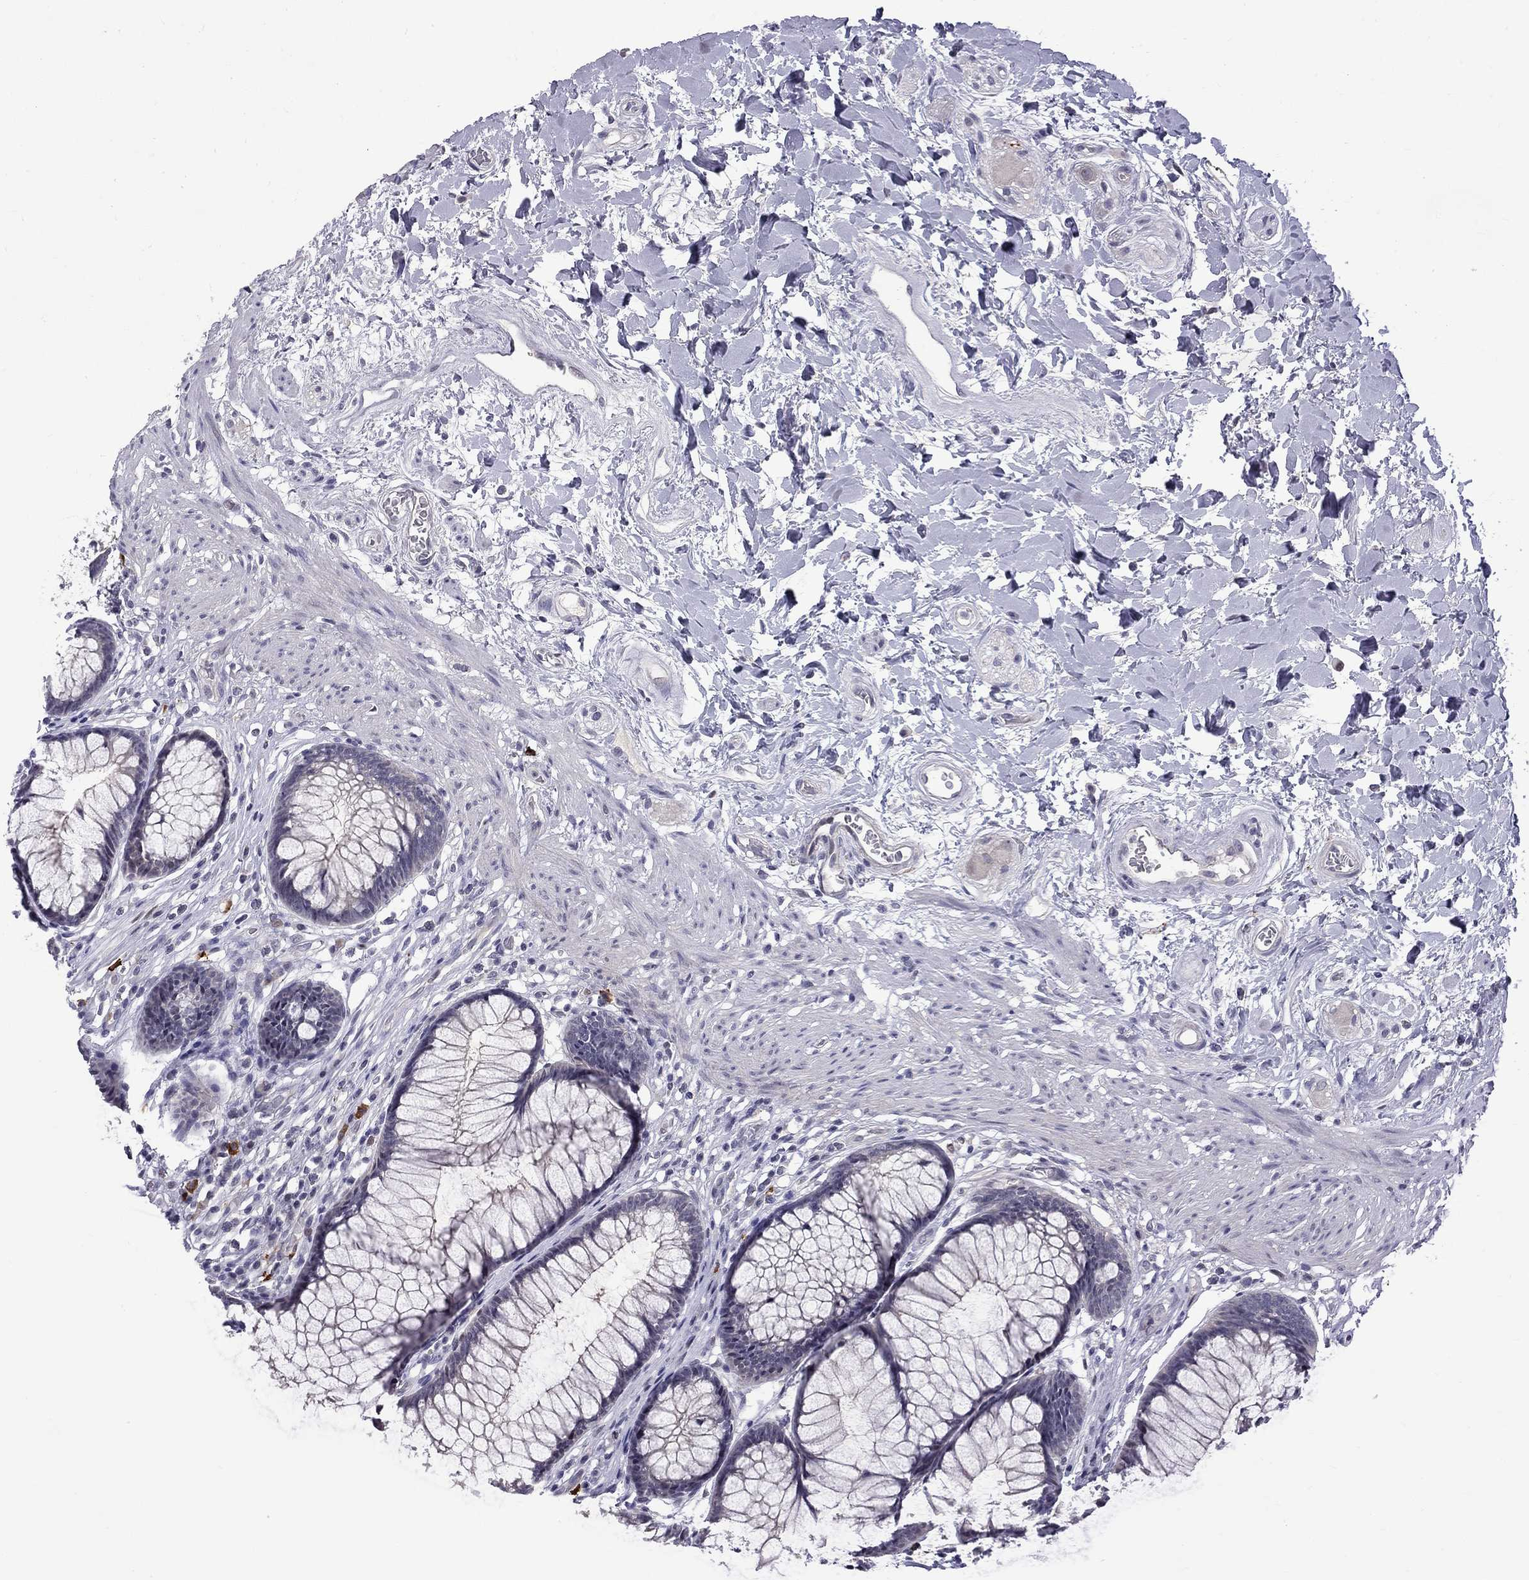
{"staining": {"intensity": "negative", "quantity": "none", "location": "none"}, "tissue": "rectum", "cell_type": "Glandular cells", "image_type": "normal", "snomed": [{"axis": "morphology", "description": "Normal tissue, NOS"}, {"axis": "topography", "description": "Smooth muscle"}, {"axis": "topography", "description": "Rectum"}], "caption": "Immunohistochemistry image of benign rectum: rectum stained with DAB (3,3'-diaminobenzidine) shows no significant protein expression in glandular cells. The staining was performed using DAB (3,3'-diaminobenzidine) to visualize the protein expression in brown, while the nuclei were stained in blue with hematoxylin (Magnification: 20x).", "gene": "RTL9", "patient": {"sex": "male", "age": 53}}